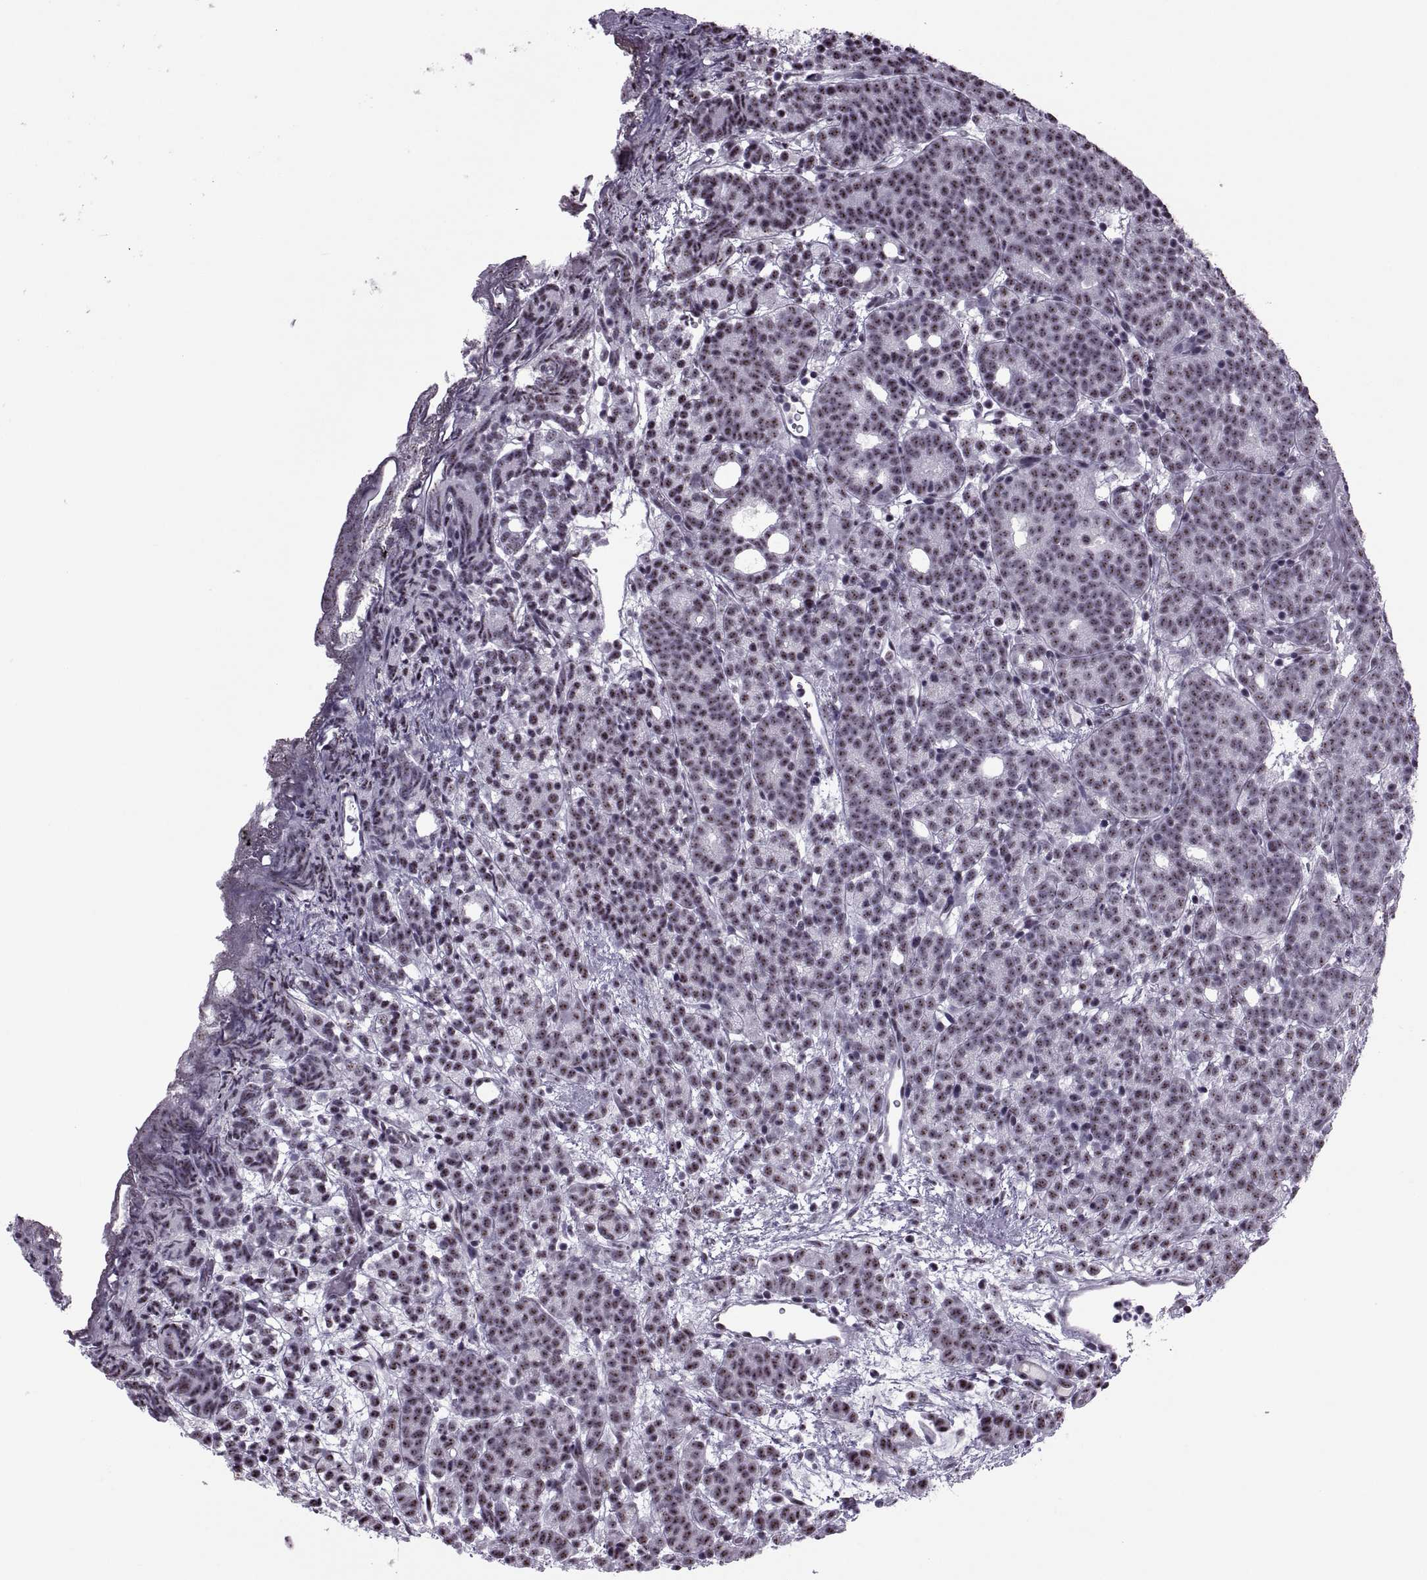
{"staining": {"intensity": "weak", "quantity": ">75%", "location": "nuclear"}, "tissue": "prostate cancer", "cell_type": "Tumor cells", "image_type": "cancer", "snomed": [{"axis": "morphology", "description": "Adenocarcinoma, High grade"}, {"axis": "topography", "description": "Prostate"}], "caption": "Tumor cells reveal weak nuclear positivity in about >75% of cells in prostate cancer (high-grade adenocarcinoma).", "gene": "MAGEA4", "patient": {"sex": "male", "age": 53}}